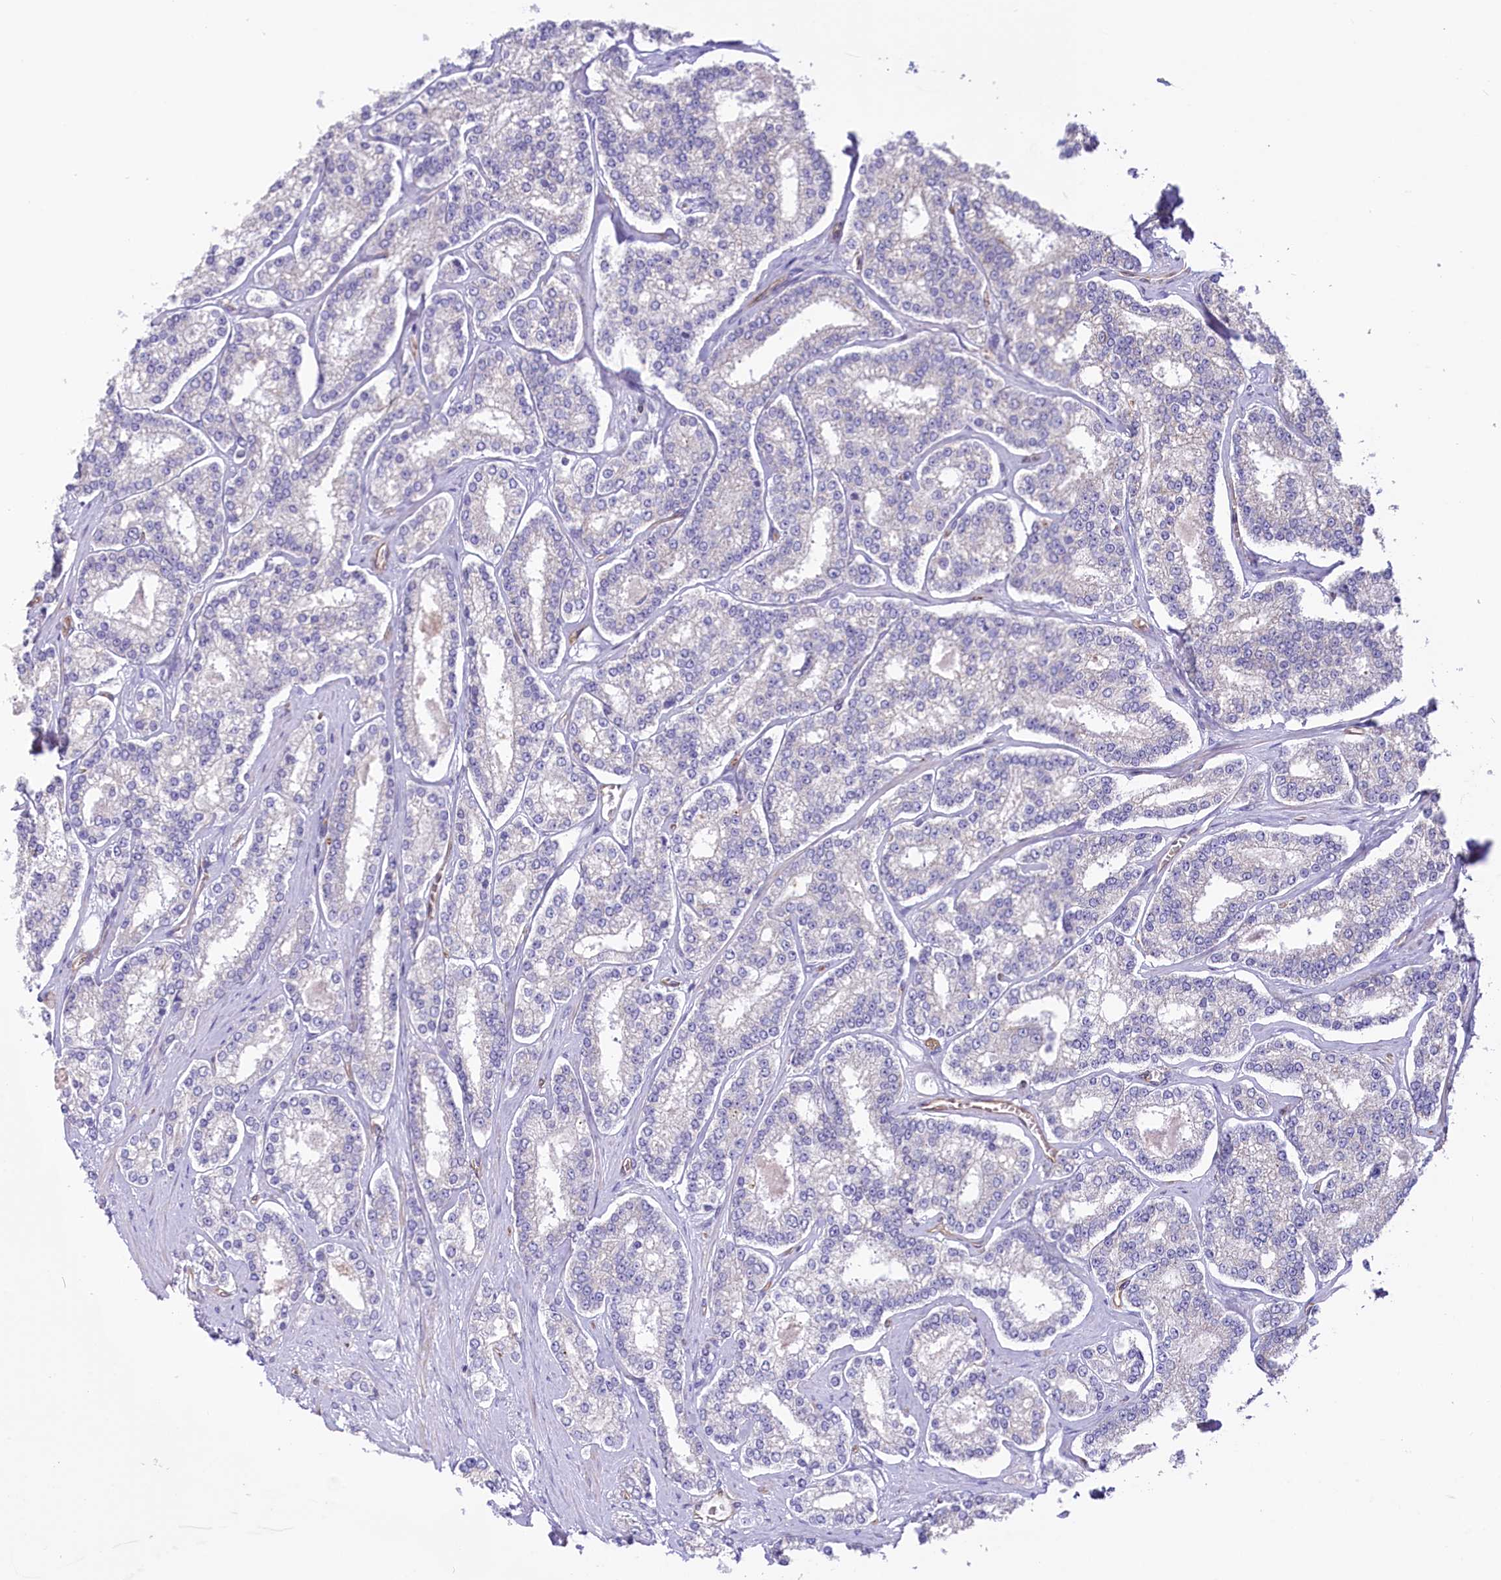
{"staining": {"intensity": "negative", "quantity": "none", "location": "none"}, "tissue": "prostate cancer", "cell_type": "Tumor cells", "image_type": "cancer", "snomed": [{"axis": "morphology", "description": "Normal tissue, NOS"}, {"axis": "morphology", "description": "Adenocarcinoma, High grade"}, {"axis": "topography", "description": "Prostate"}], "caption": "An image of prostate cancer (adenocarcinoma (high-grade)) stained for a protein shows no brown staining in tumor cells.", "gene": "LMOD3", "patient": {"sex": "male", "age": 83}}